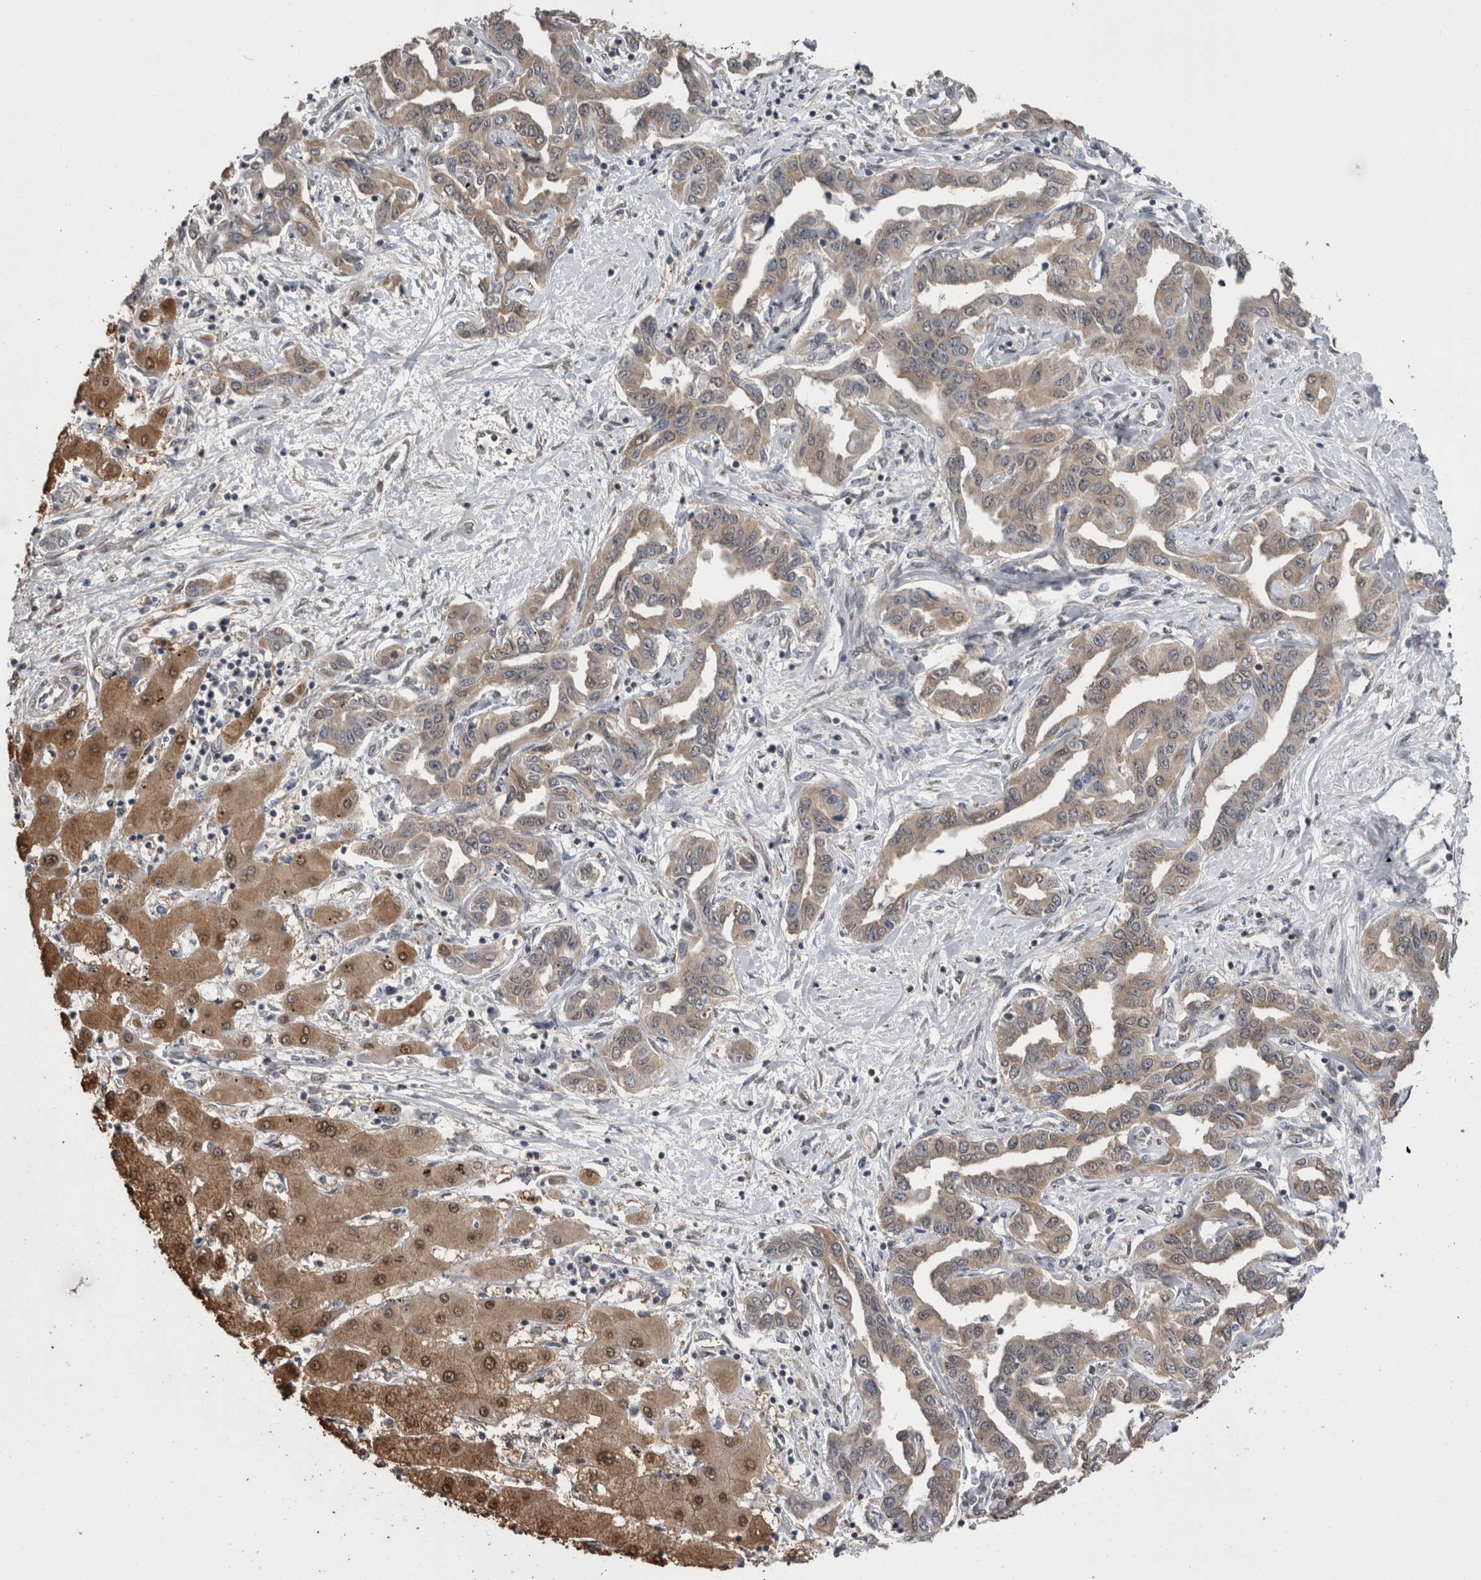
{"staining": {"intensity": "weak", "quantity": "<25%", "location": "cytoplasmic/membranous"}, "tissue": "liver cancer", "cell_type": "Tumor cells", "image_type": "cancer", "snomed": [{"axis": "morphology", "description": "Cholangiocarcinoma"}, {"axis": "topography", "description": "Liver"}], "caption": "An image of human cholangiocarcinoma (liver) is negative for staining in tumor cells. (DAB immunohistochemistry, high magnification).", "gene": "DDX6", "patient": {"sex": "male", "age": 59}}